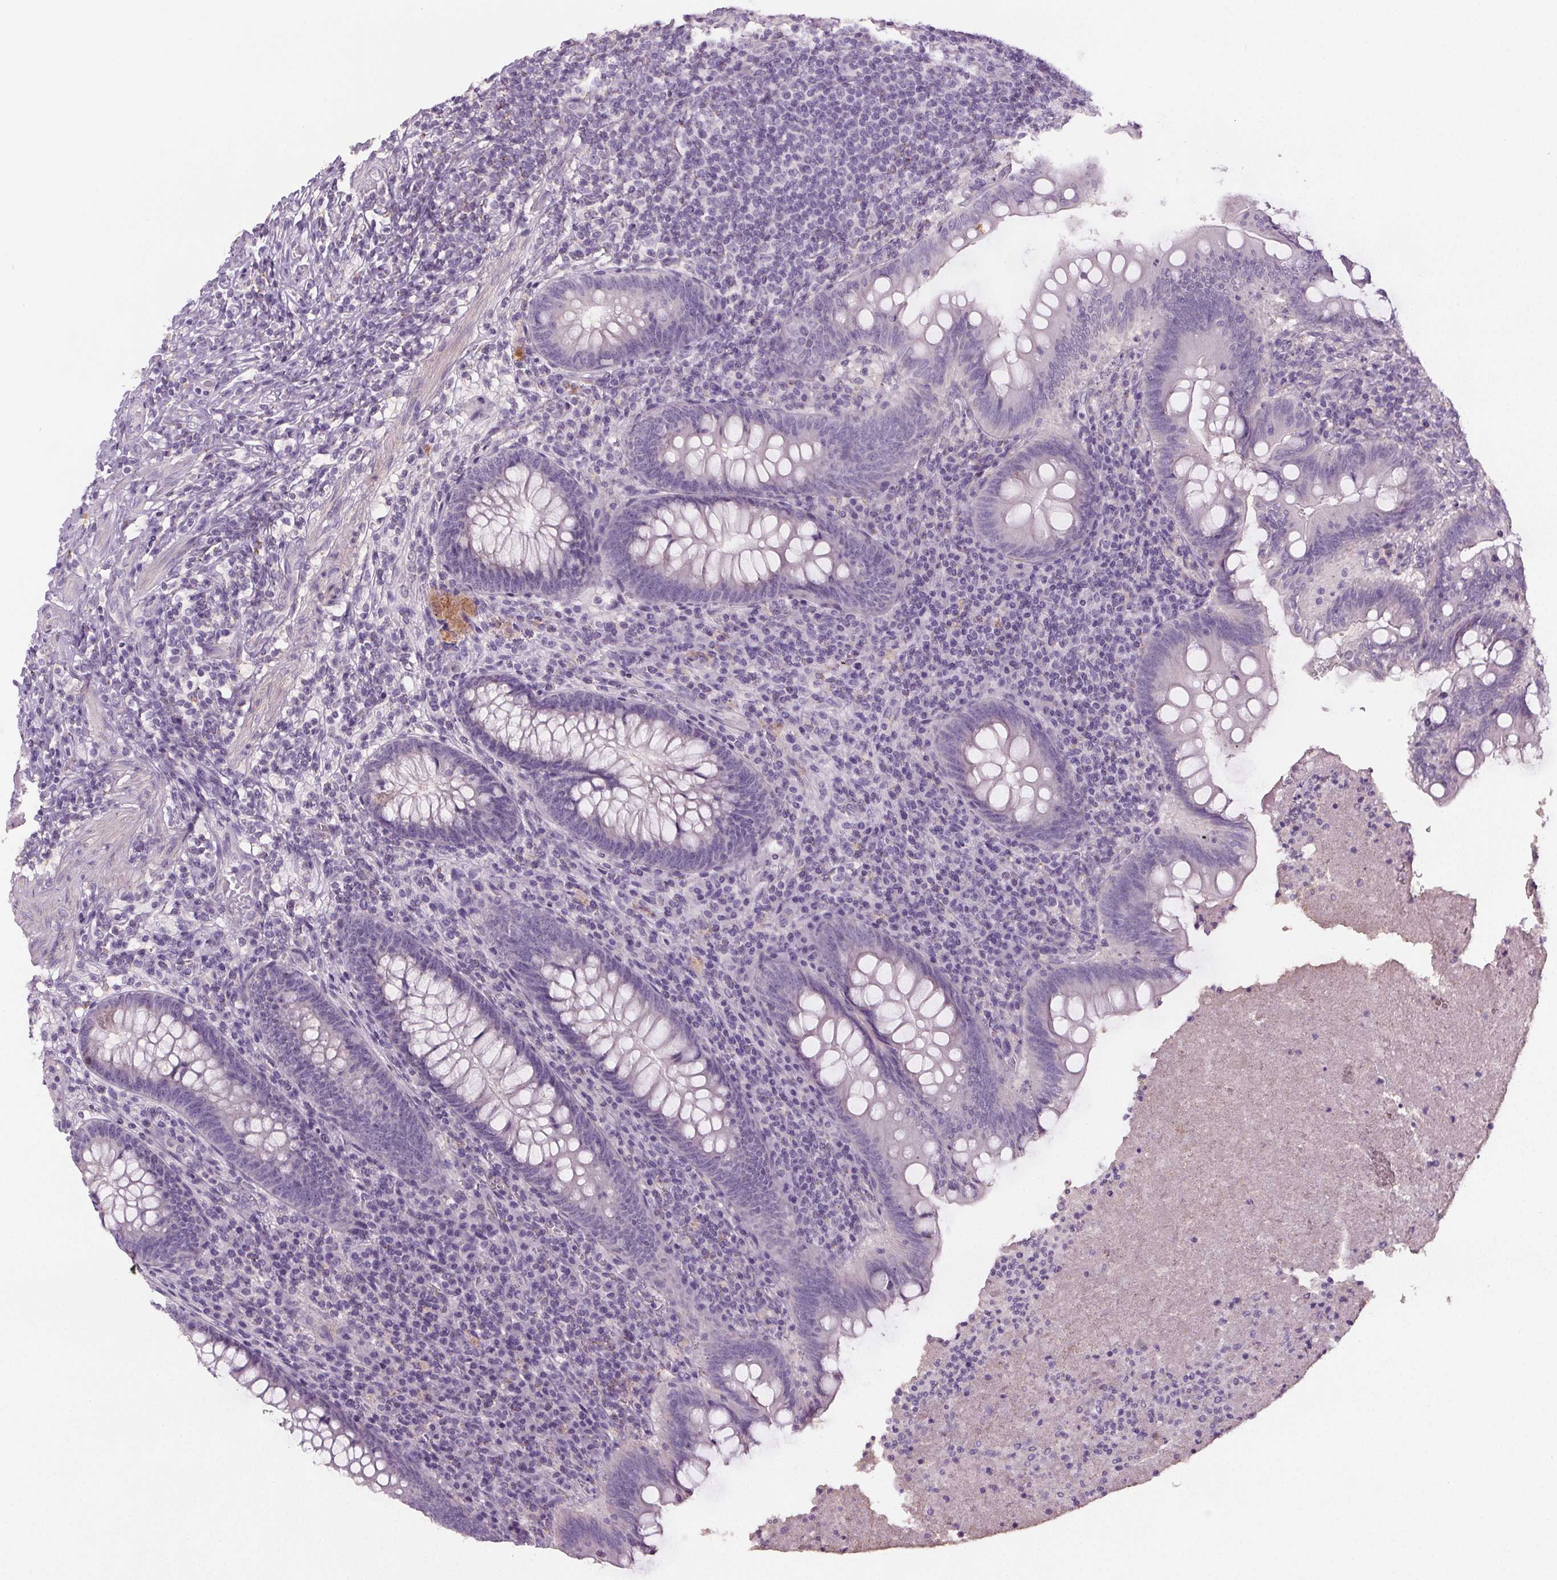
{"staining": {"intensity": "negative", "quantity": "none", "location": "none"}, "tissue": "appendix", "cell_type": "Glandular cells", "image_type": "normal", "snomed": [{"axis": "morphology", "description": "Normal tissue, NOS"}, {"axis": "topography", "description": "Appendix"}], "caption": "DAB (3,3'-diaminobenzidine) immunohistochemical staining of unremarkable appendix displays no significant expression in glandular cells.", "gene": "GPIHBP1", "patient": {"sex": "male", "age": 47}}